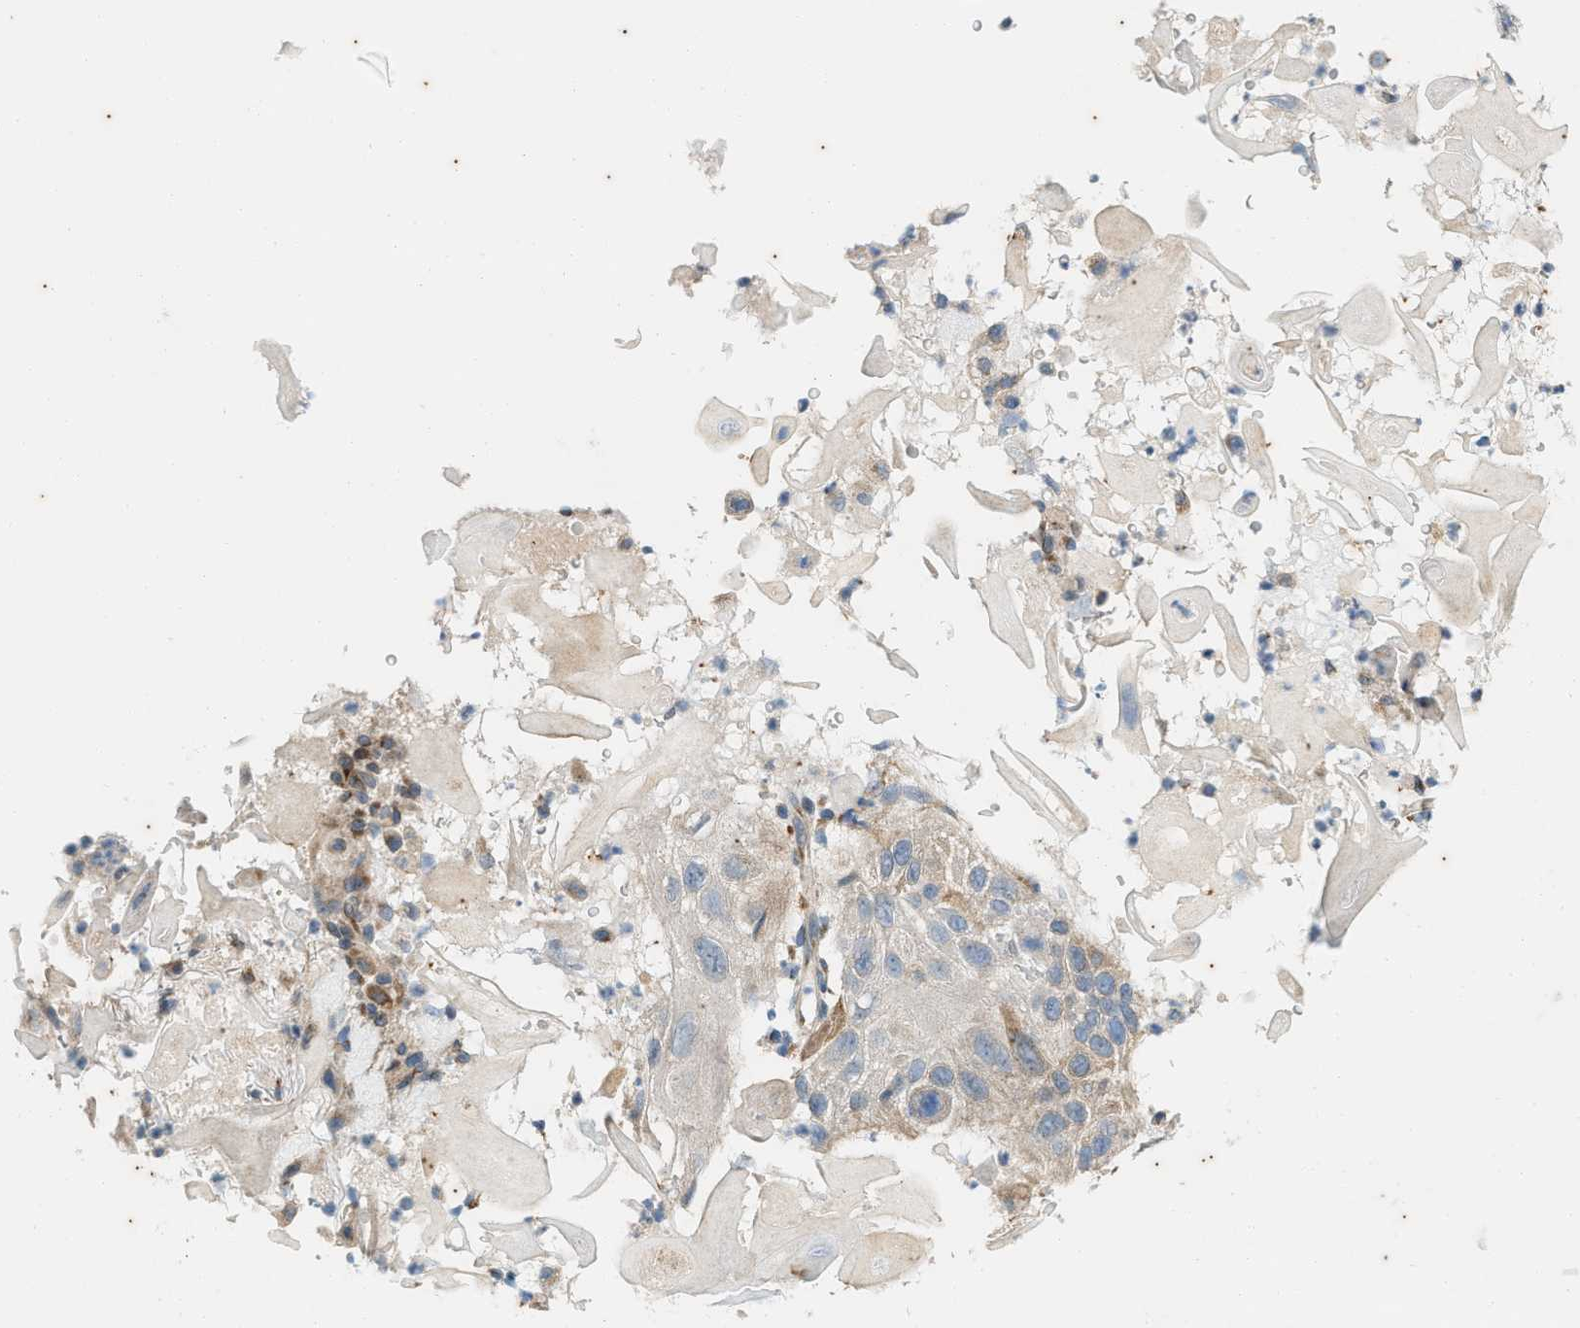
{"staining": {"intensity": "weak", "quantity": "<25%", "location": "cytoplasmic/membranous"}, "tissue": "skin cancer", "cell_type": "Tumor cells", "image_type": "cancer", "snomed": [{"axis": "morphology", "description": "Squamous cell carcinoma, NOS"}, {"axis": "topography", "description": "Skin"}], "caption": "Tumor cells are negative for protein expression in human skin cancer (squamous cell carcinoma).", "gene": "CHPF2", "patient": {"sex": "female", "age": 77}}